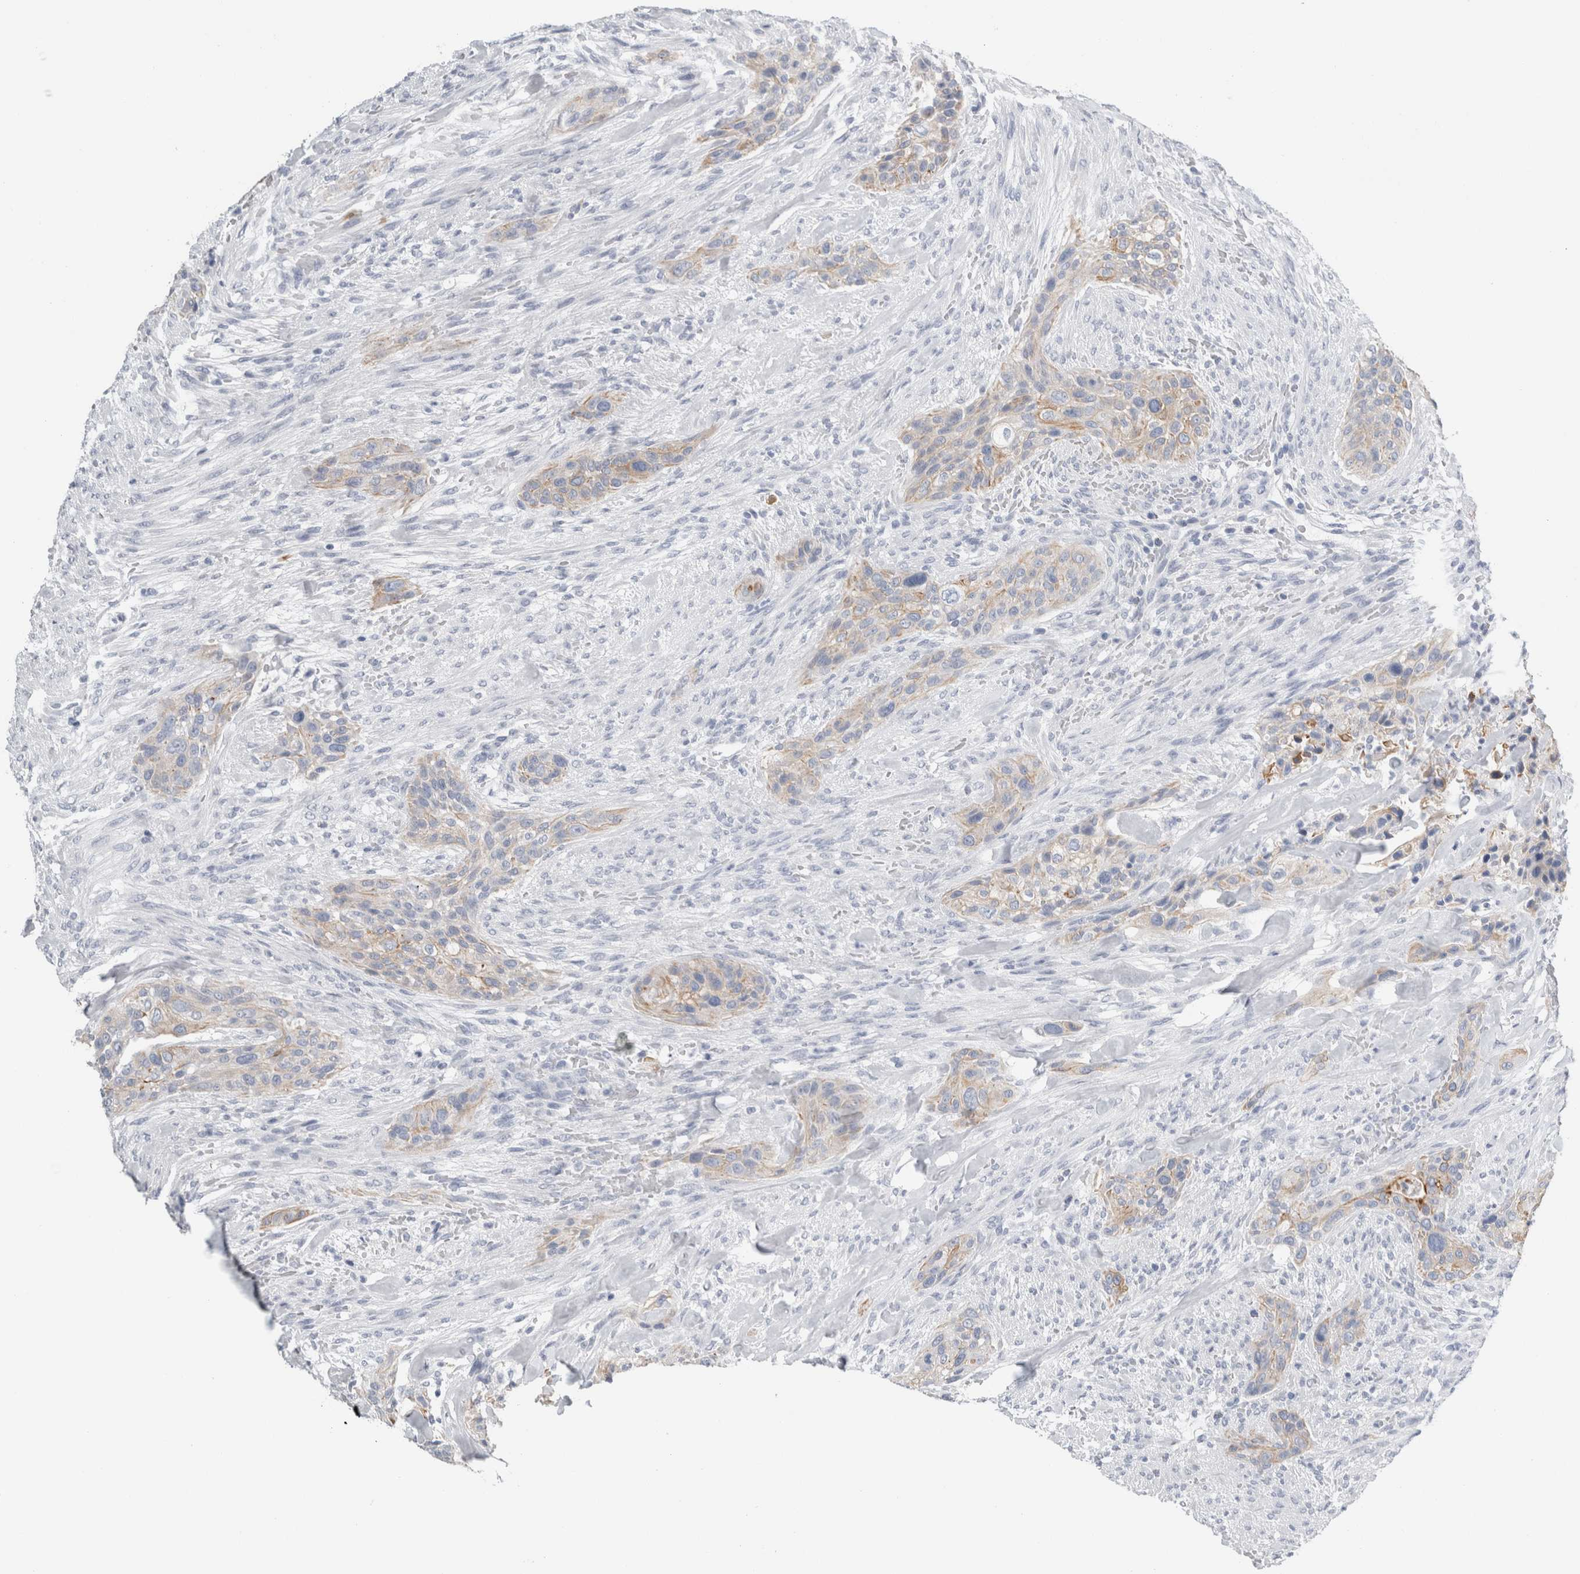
{"staining": {"intensity": "weak", "quantity": "<25%", "location": "cytoplasmic/membranous"}, "tissue": "urothelial cancer", "cell_type": "Tumor cells", "image_type": "cancer", "snomed": [{"axis": "morphology", "description": "Urothelial carcinoma, High grade"}, {"axis": "topography", "description": "Urinary bladder"}], "caption": "A photomicrograph of human high-grade urothelial carcinoma is negative for staining in tumor cells.", "gene": "RPH3AL", "patient": {"sex": "male", "age": 35}}